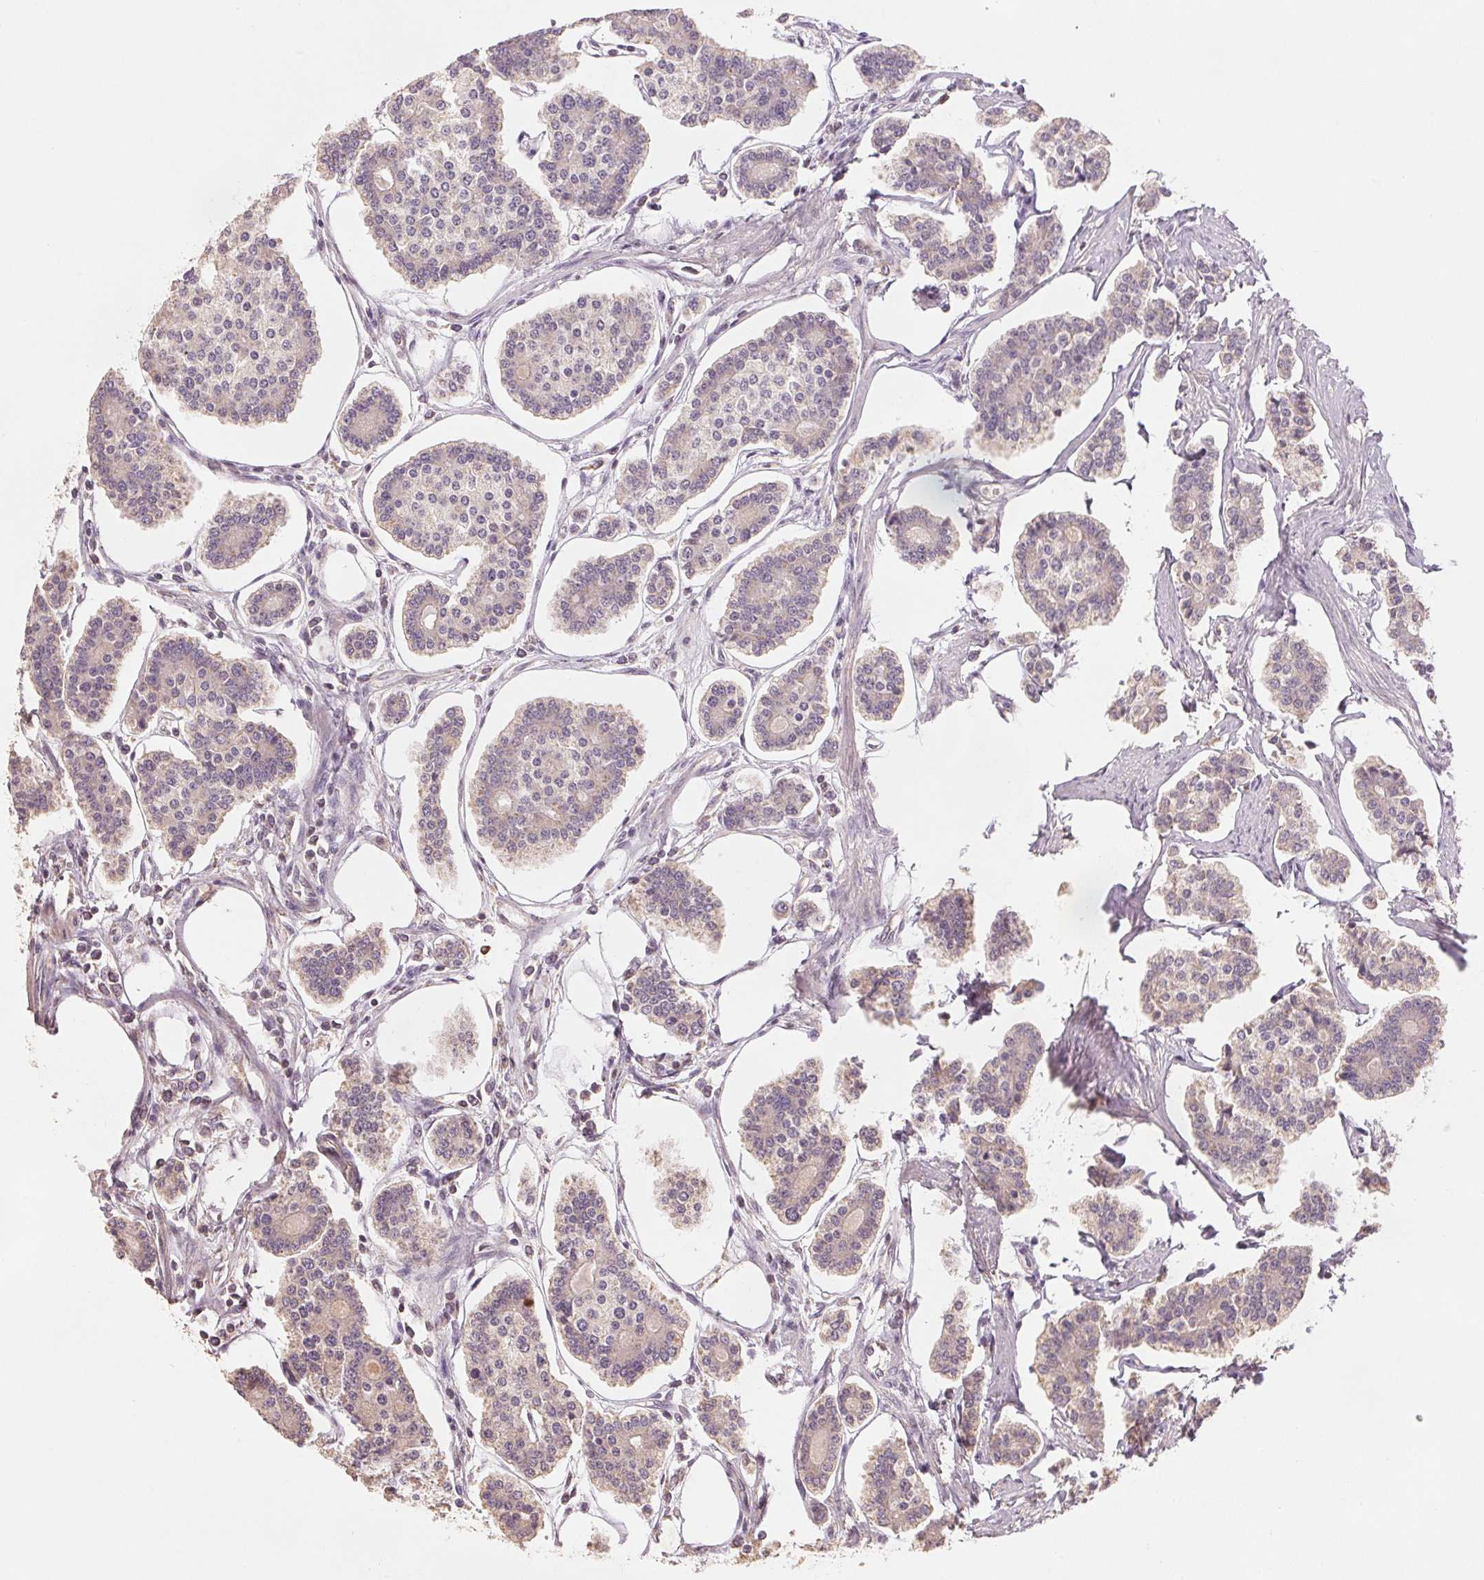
{"staining": {"intensity": "negative", "quantity": "none", "location": "none"}, "tissue": "carcinoid", "cell_type": "Tumor cells", "image_type": "cancer", "snomed": [{"axis": "morphology", "description": "Carcinoid, malignant, NOS"}, {"axis": "topography", "description": "Small intestine"}], "caption": "DAB (3,3'-diaminobenzidine) immunohistochemical staining of human malignant carcinoid demonstrates no significant positivity in tumor cells.", "gene": "COX14", "patient": {"sex": "female", "age": 65}}